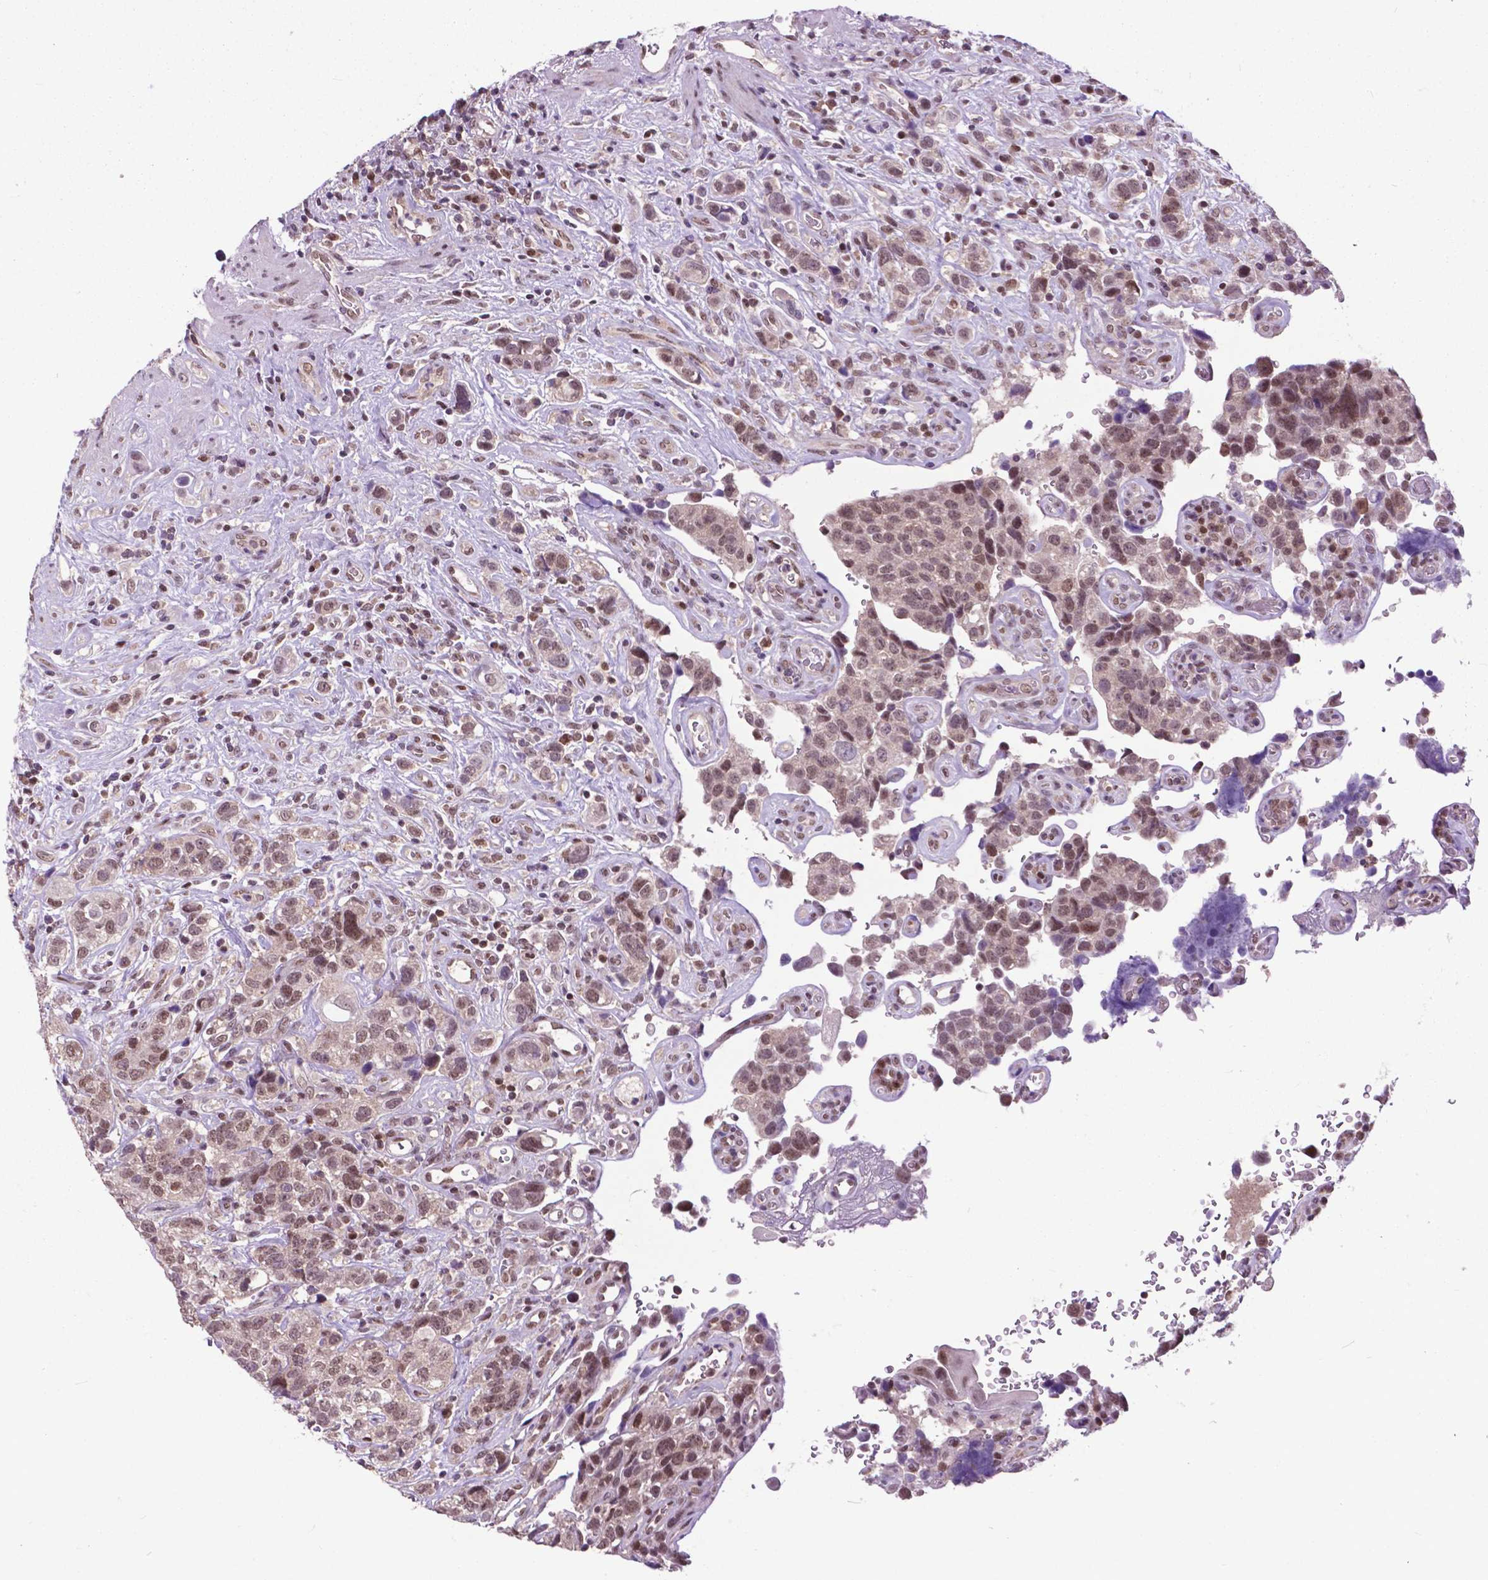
{"staining": {"intensity": "weak", "quantity": ">75%", "location": "nuclear"}, "tissue": "urothelial cancer", "cell_type": "Tumor cells", "image_type": "cancer", "snomed": [{"axis": "morphology", "description": "Urothelial carcinoma, High grade"}, {"axis": "topography", "description": "Urinary bladder"}], "caption": "Approximately >75% of tumor cells in high-grade urothelial carcinoma reveal weak nuclear protein positivity as visualized by brown immunohistochemical staining.", "gene": "FAF1", "patient": {"sex": "female", "age": 58}}